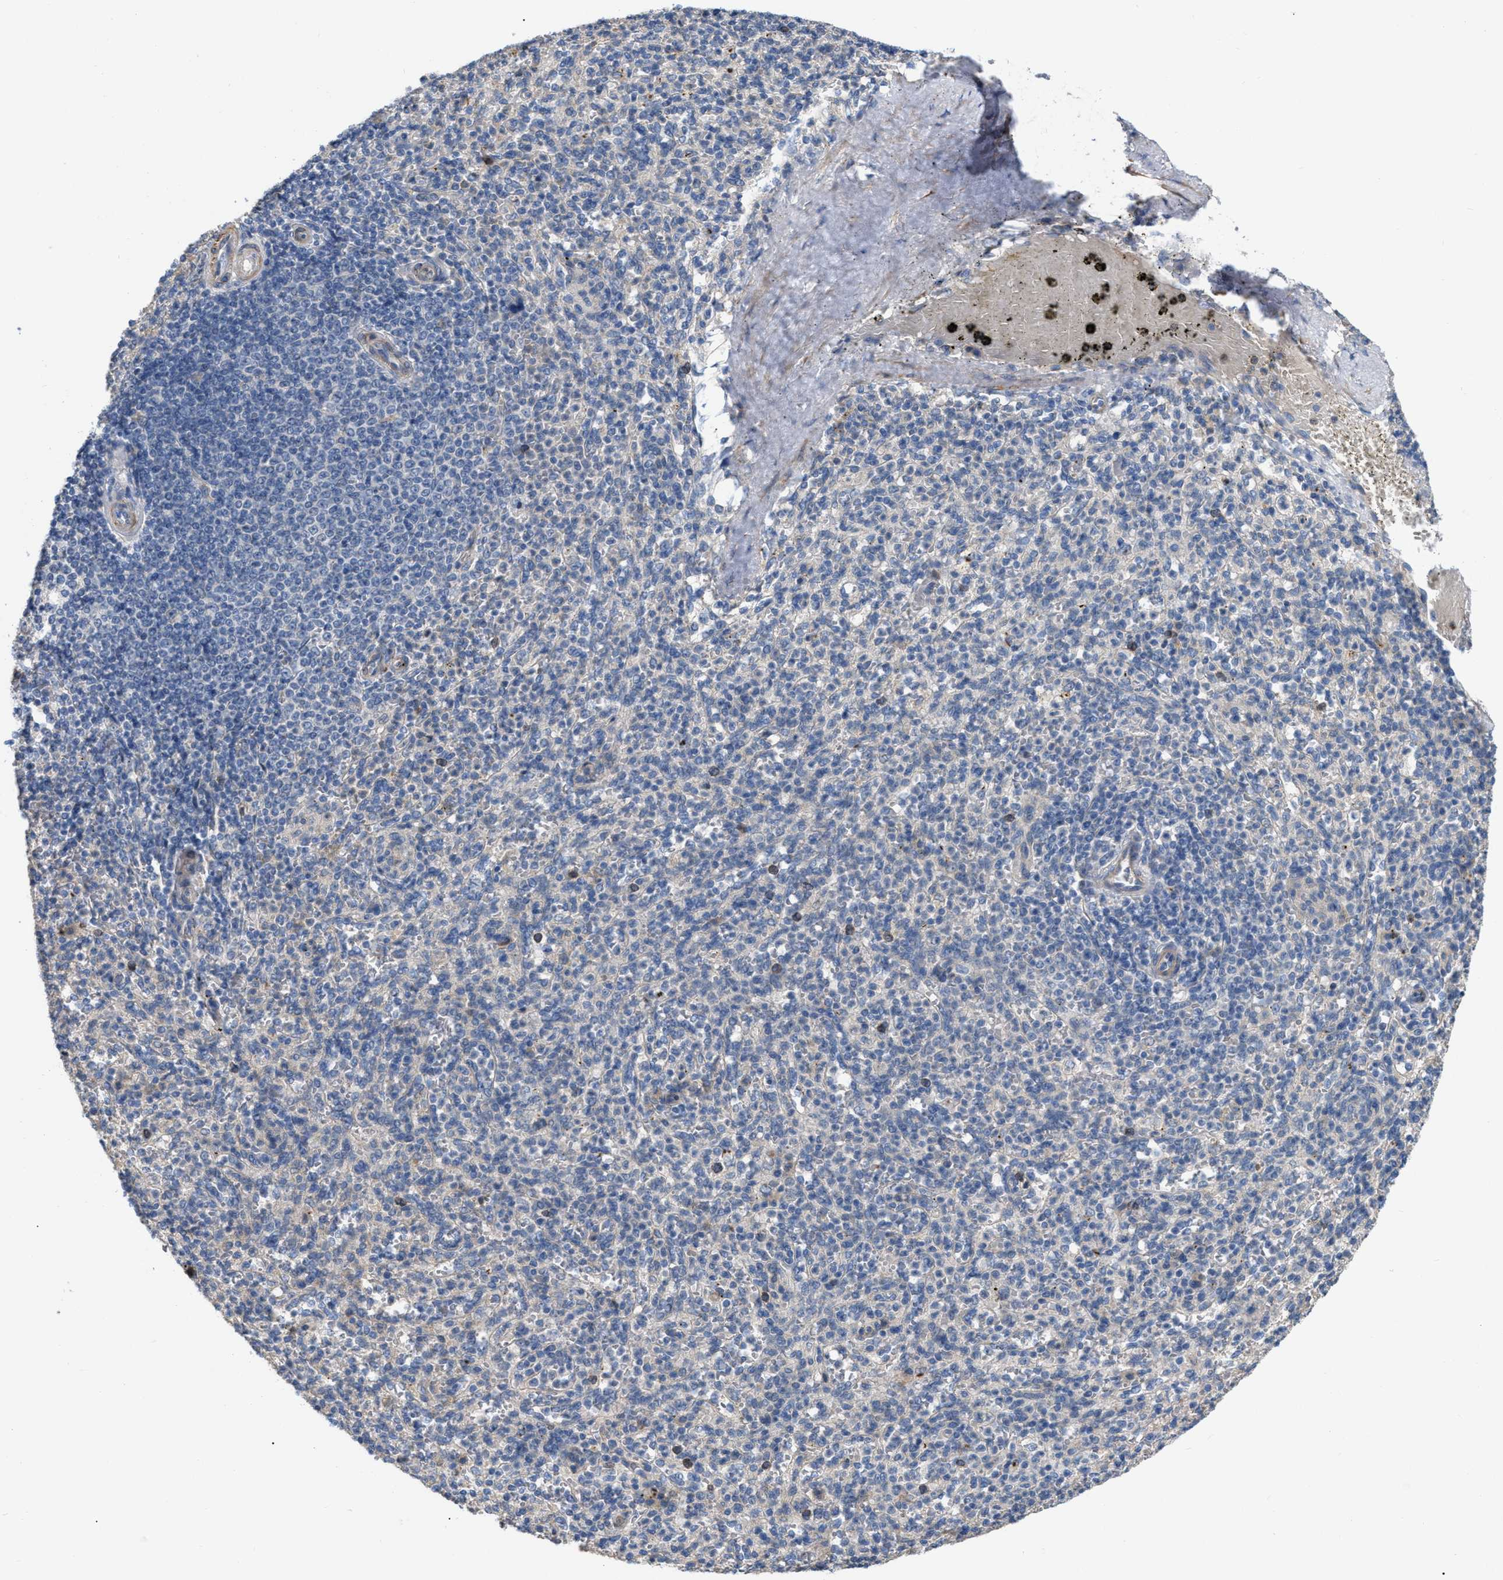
{"staining": {"intensity": "negative", "quantity": "none", "location": "none"}, "tissue": "spleen", "cell_type": "Cells in red pulp", "image_type": "normal", "snomed": [{"axis": "morphology", "description": "Normal tissue, NOS"}, {"axis": "topography", "description": "Spleen"}], "caption": "IHC of benign spleen exhibits no expression in cells in red pulp.", "gene": "DHX58", "patient": {"sex": "male", "age": 36}}